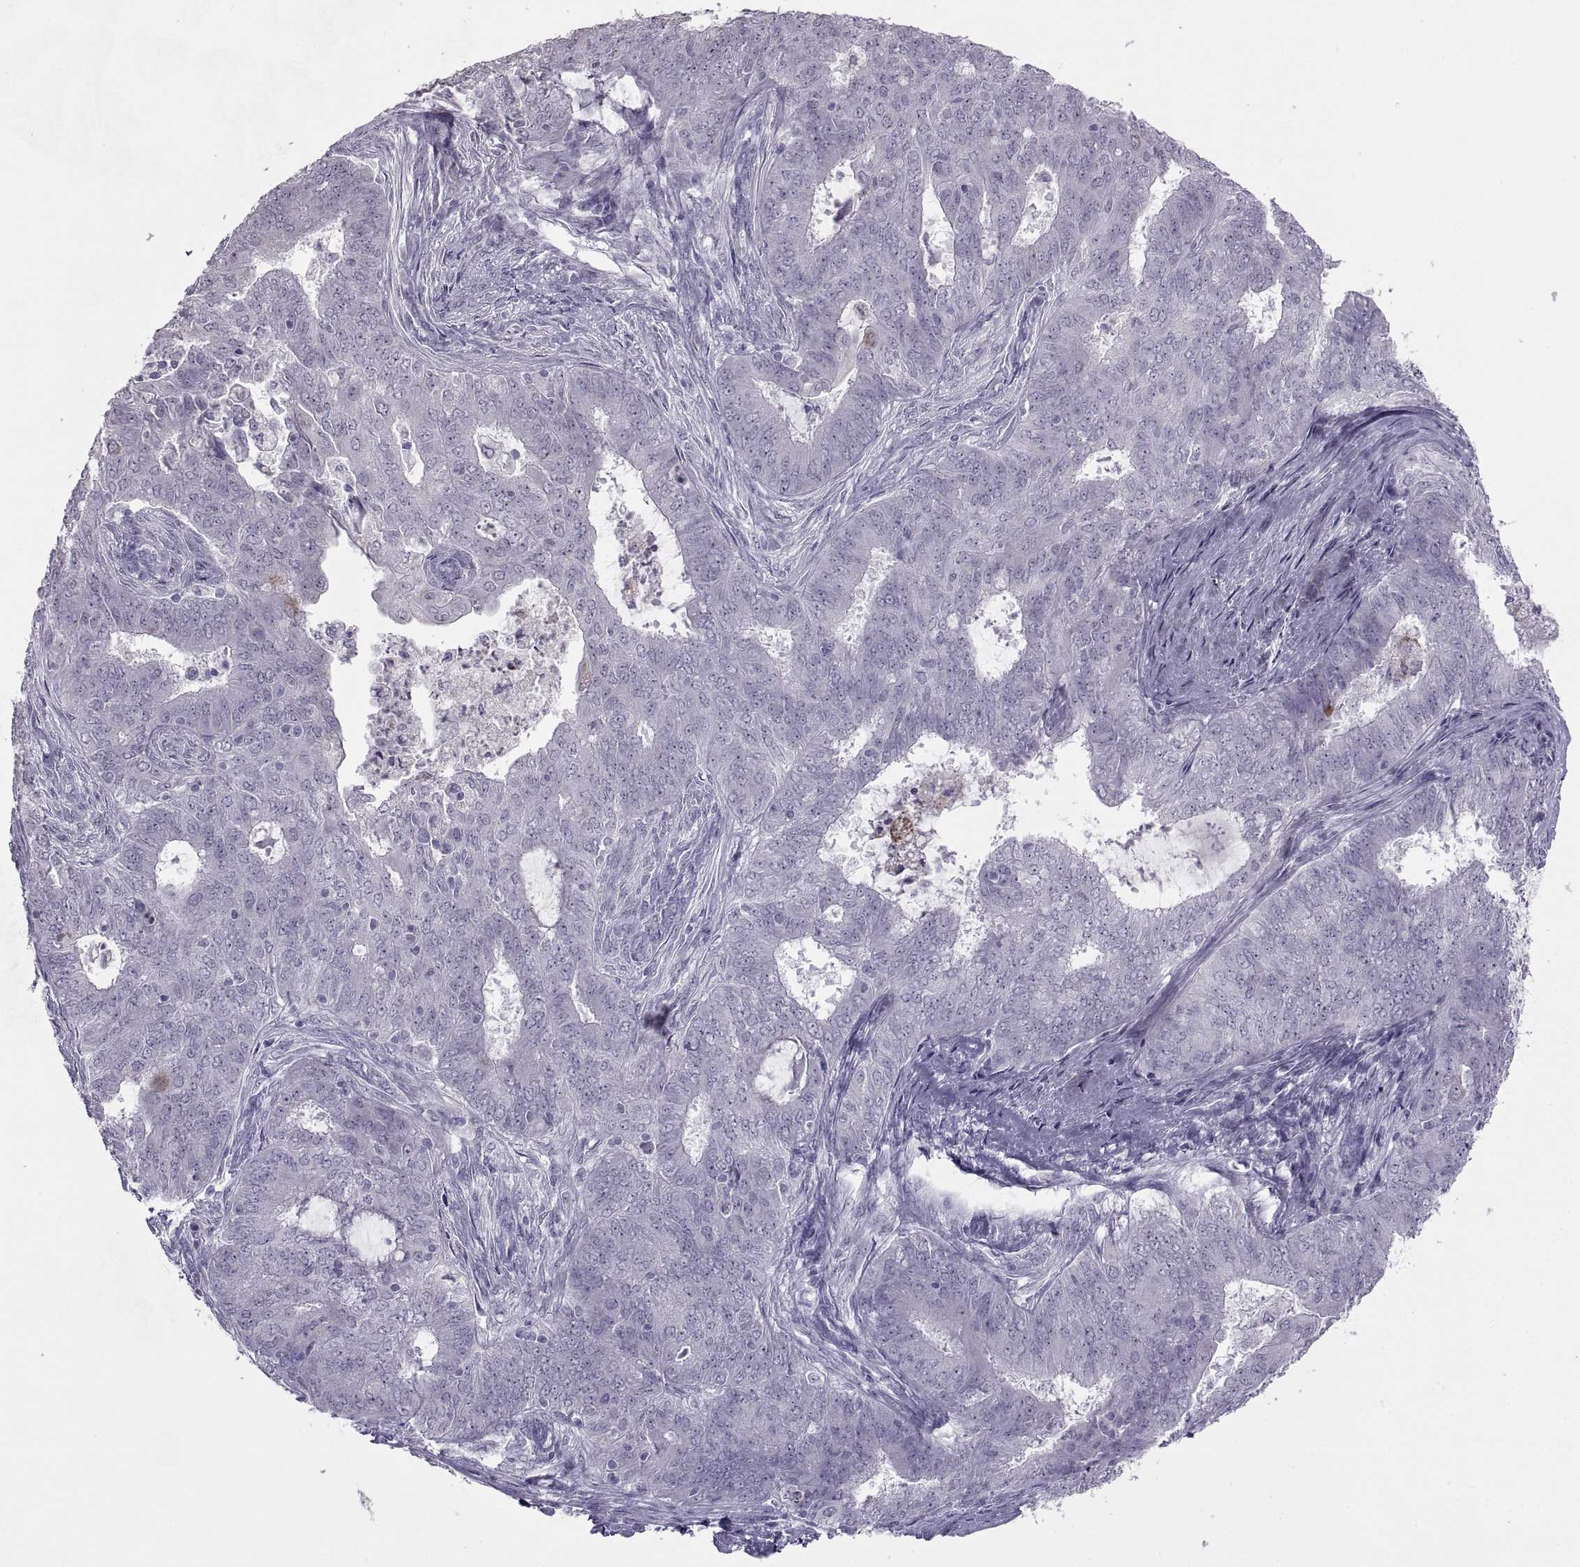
{"staining": {"intensity": "negative", "quantity": "none", "location": "none"}, "tissue": "endometrial cancer", "cell_type": "Tumor cells", "image_type": "cancer", "snomed": [{"axis": "morphology", "description": "Adenocarcinoma, NOS"}, {"axis": "topography", "description": "Endometrium"}], "caption": "The immunohistochemistry photomicrograph has no significant positivity in tumor cells of endometrial adenocarcinoma tissue. (DAB immunohistochemistry (IHC) visualized using brightfield microscopy, high magnification).", "gene": "ASIC2", "patient": {"sex": "female", "age": 62}}